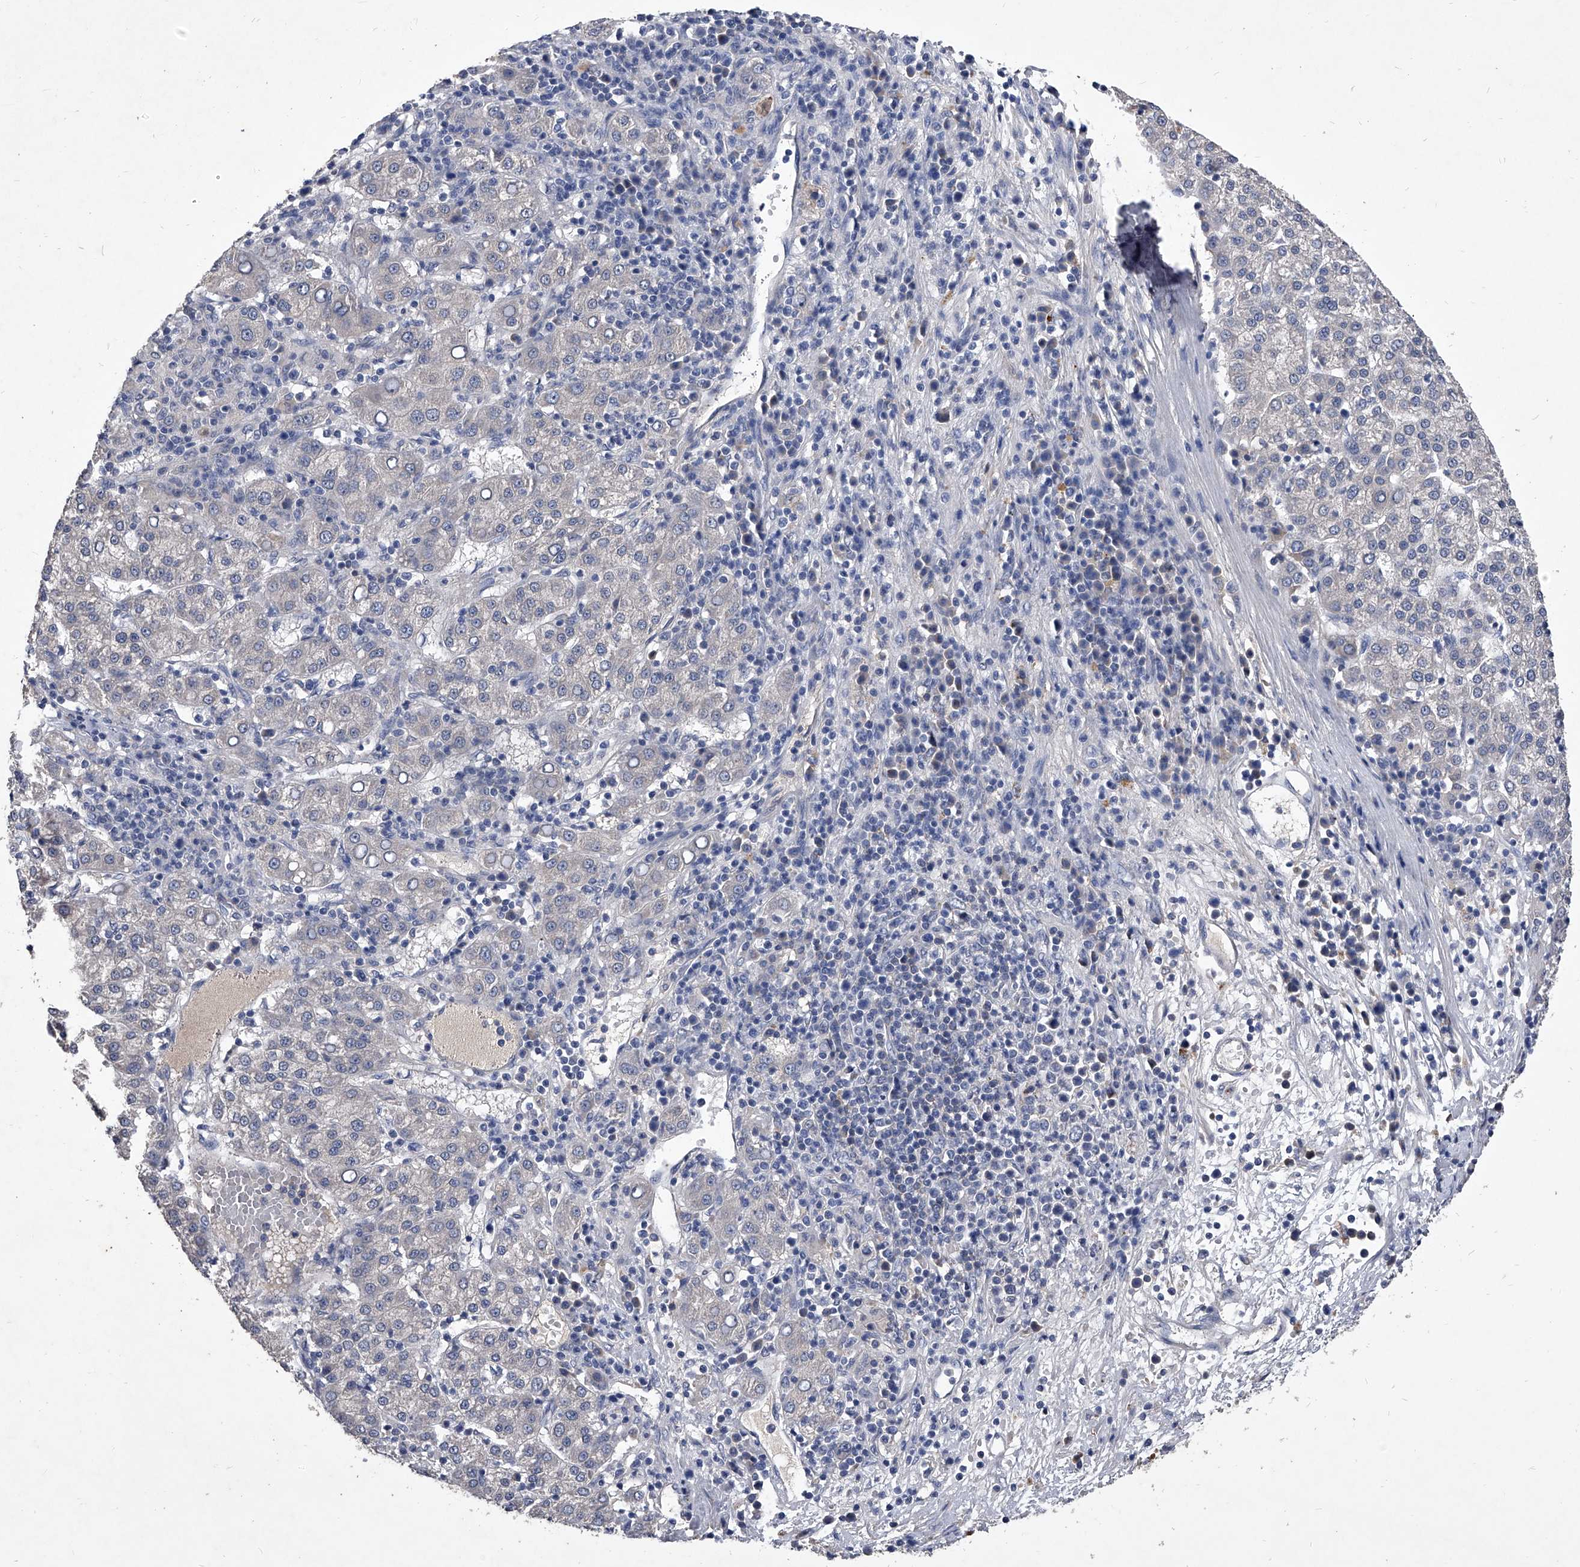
{"staining": {"intensity": "negative", "quantity": "none", "location": "none"}, "tissue": "liver cancer", "cell_type": "Tumor cells", "image_type": "cancer", "snomed": [{"axis": "morphology", "description": "Carcinoma, Hepatocellular, NOS"}, {"axis": "topography", "description": "Liver"}], "caption": "Immunohistochemistry photomicrograph of neoplastic tissue: human liver cancer (hepatocellular carcinoma) stained with DAB displays no significant protein staining in tumor cells.", "gene": "C5", "patient": {"sex": "female", "age": 58}}